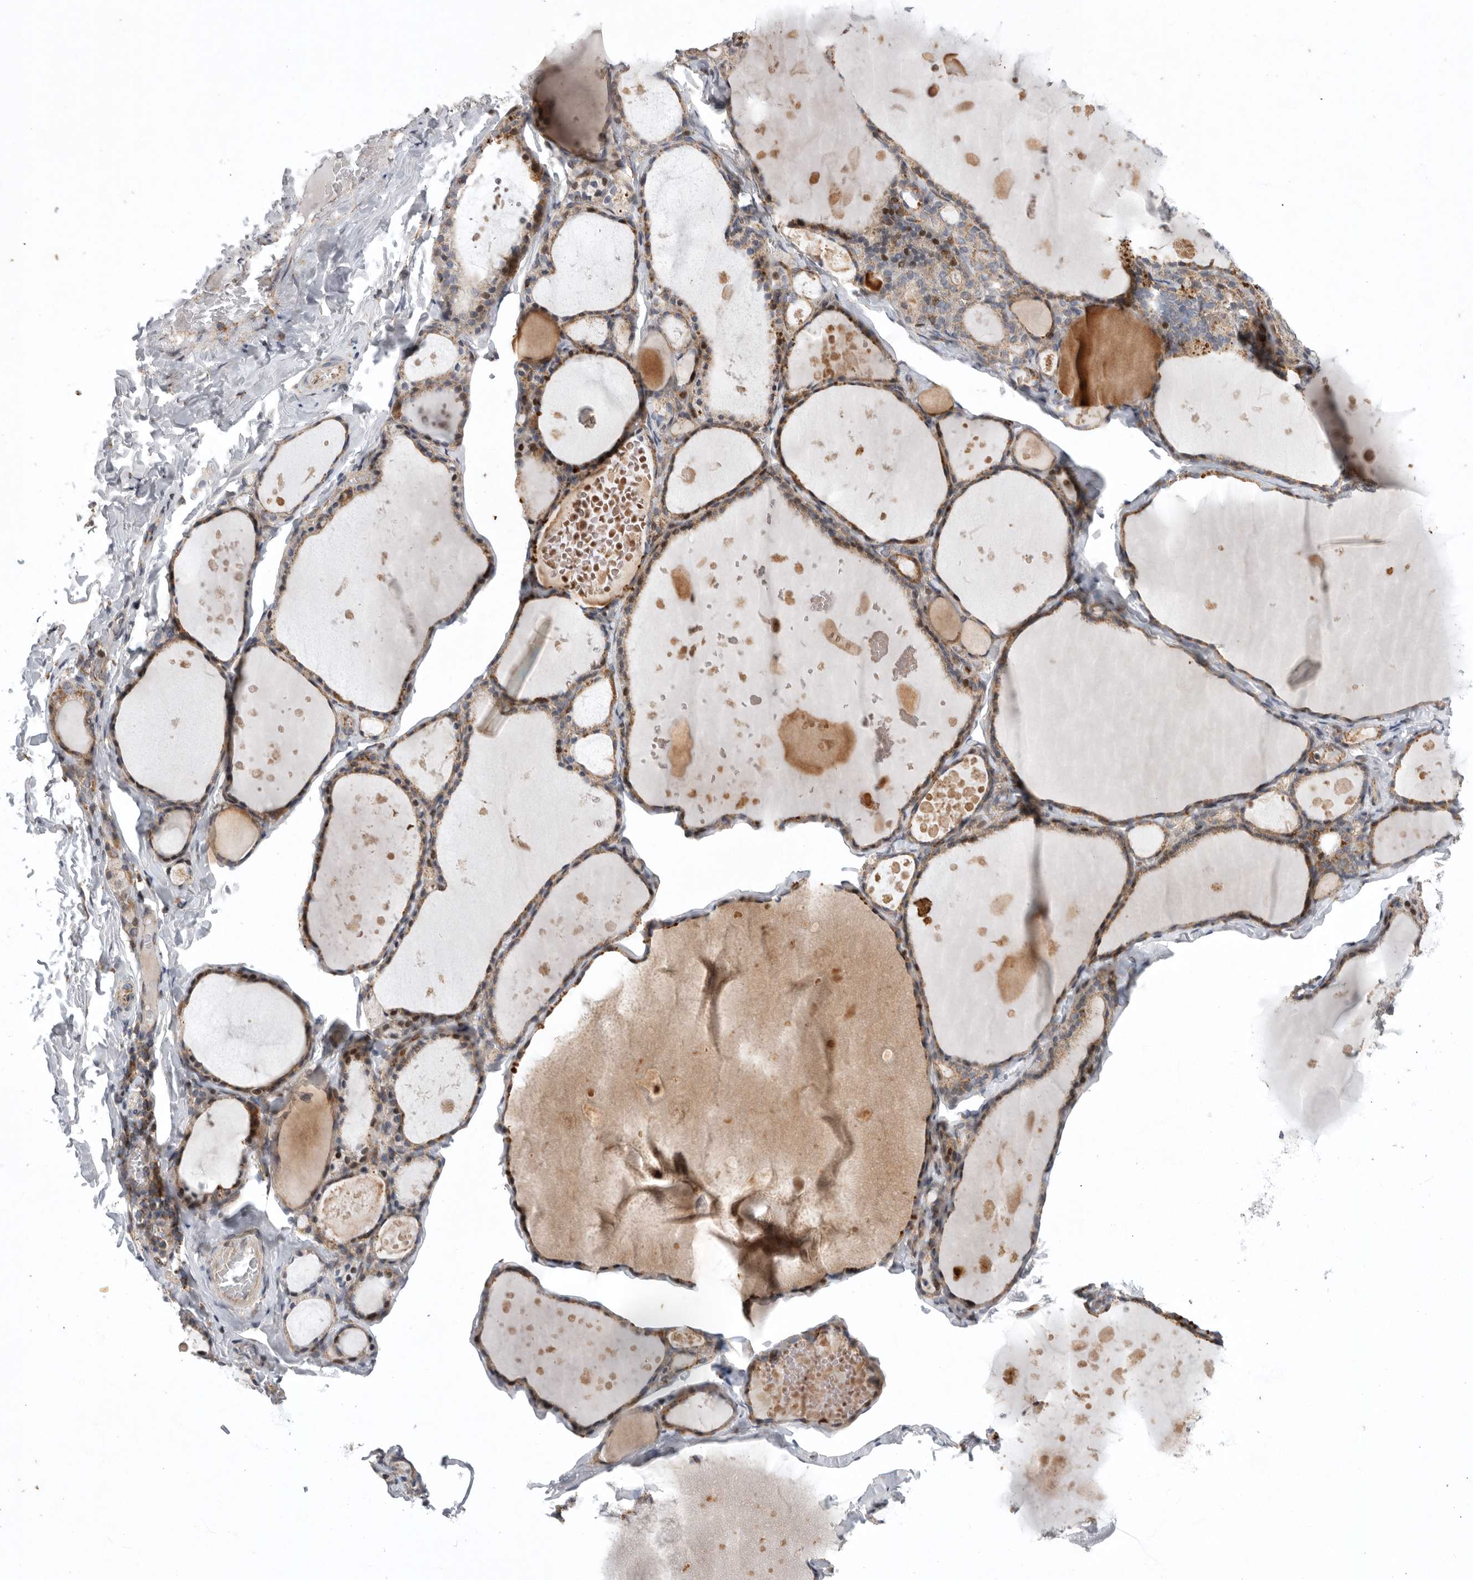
{"staining": {"intensity": "moderate", "quantity": ">75%", "location": "cytoplasmic/membranous"}, "tissue": "thyroid gland", "cell_type": "Glandular cells", "image_type": "normal", "snomed": [{"axis": "morphology", "description": "Normal tissue, NOS"}, {"axis": "topography", "description": "Thyroid gland"}], "caption": "High-magnification brightfield microscopy of unremarkable thyroid gland stained with DAB (3,3'-diaminobenzidine) (brown) and counterstained with hematoxylin (blue). glandular cells exhibit moderate cytoplasmic/membranous staining is present in approximately>75% of cells.", "gene": "MPZL1", "patient": {"sex": "male", "age": 56}}